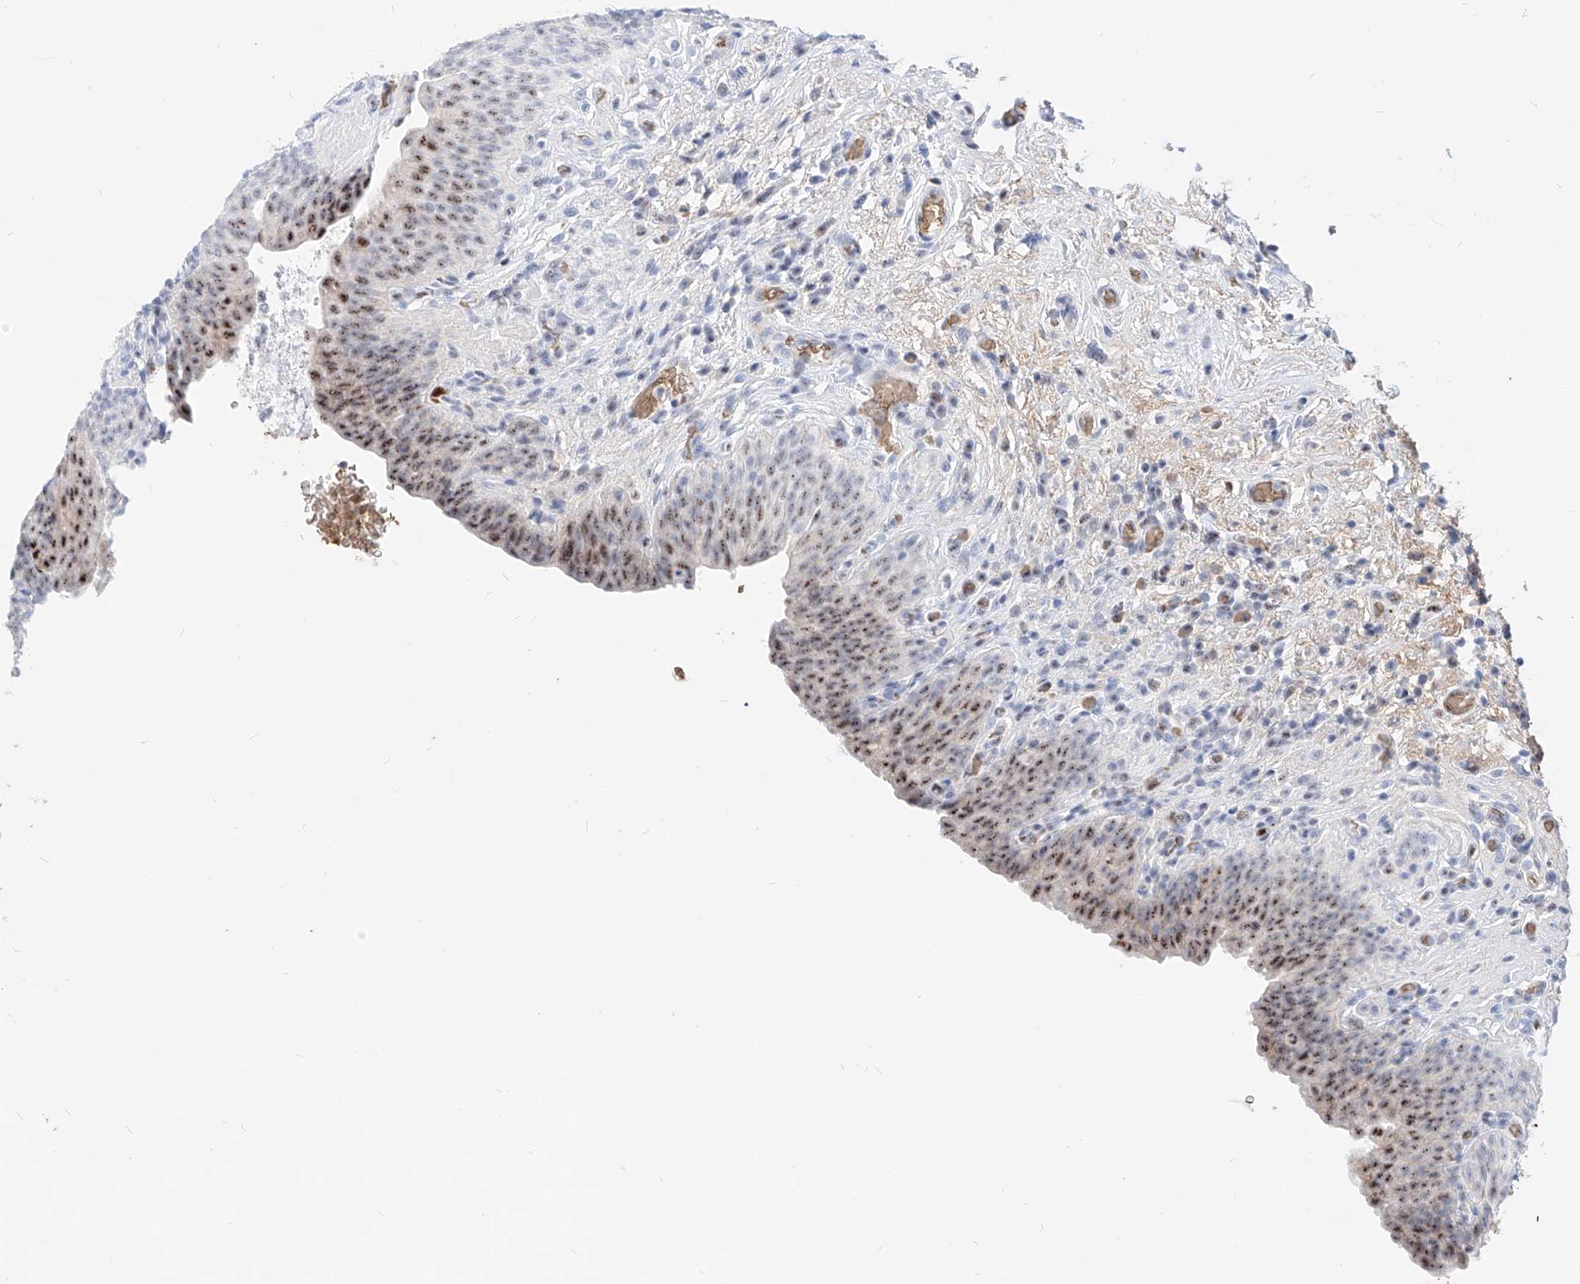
{"staining": {"intensity": "moderate", "quantity": ">75%", "location": "nuclear"}, "tissue": "urinary bladder", "cell_type": "Urothelial cells", "image_type": "normal", "snomed": [{"axis": "morphology", "description": "Normal tissue, NOS"}, {"axis": "topography", "description": "Urinary bladder"}], "caption": "Protein analysis of benign urinary bladder displays moderate nuclear expression in about >75% of urothelial cells.", "gene": "ZFP42", "patient": {"sex": "male", "age": 83}}